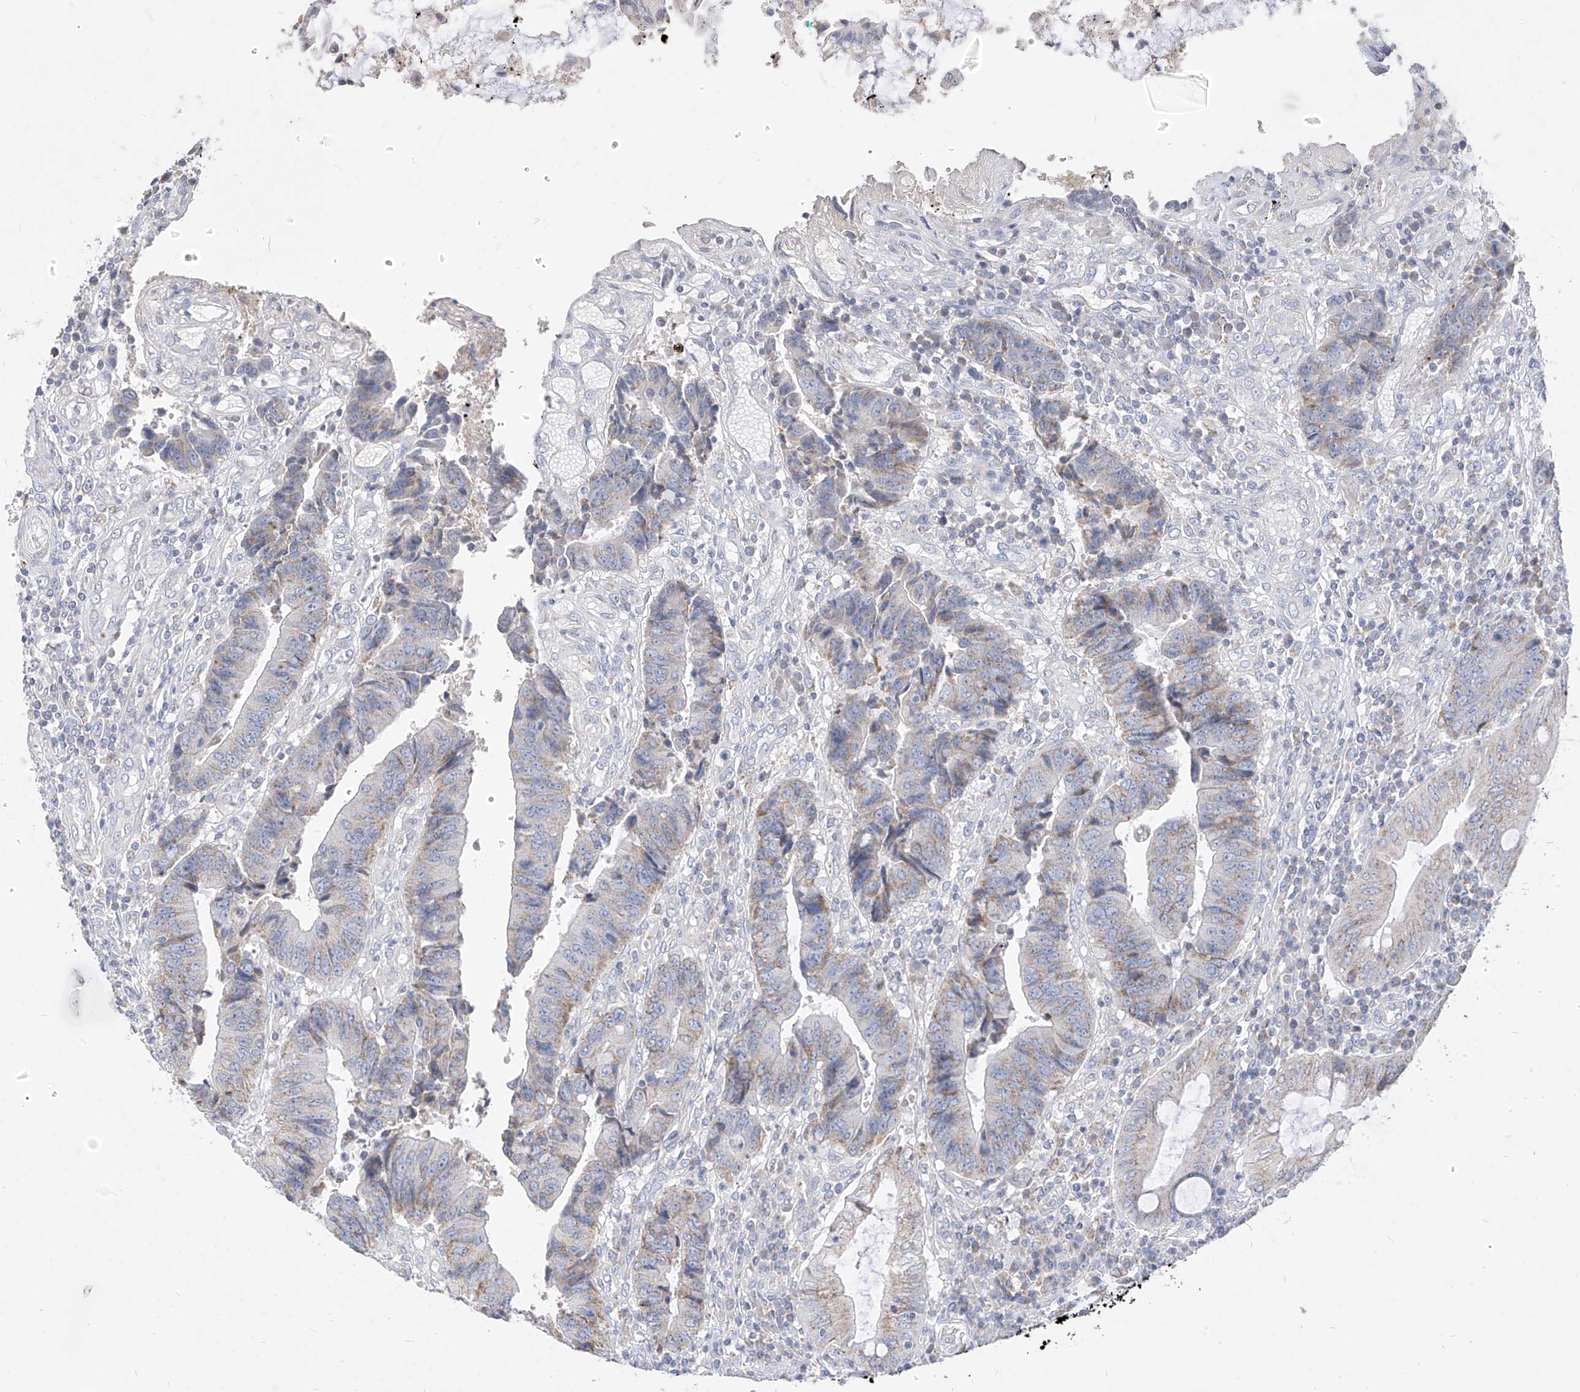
{"staining": {"intensity": "weak", "quantity": "25%-75%", "location": "cytoplasmic/membranous"}, "tissue": "colorectal cancer", "cell_type": "Tumor cells", "image_type": "cancer", "snomed": [{"axis": "morphology", "description": "Adenocarcinoma, NOS"}, {"axis": "topography", "description": "Rectum"}], "caption": "A histopathology image of human adenocarcinoma (colorectal) stained for a protein shows weak cytoplasmic/membranous brown staining in tumor cells.", "gene": "RASA2", "patient": {"sex": "male", "age": 84}}